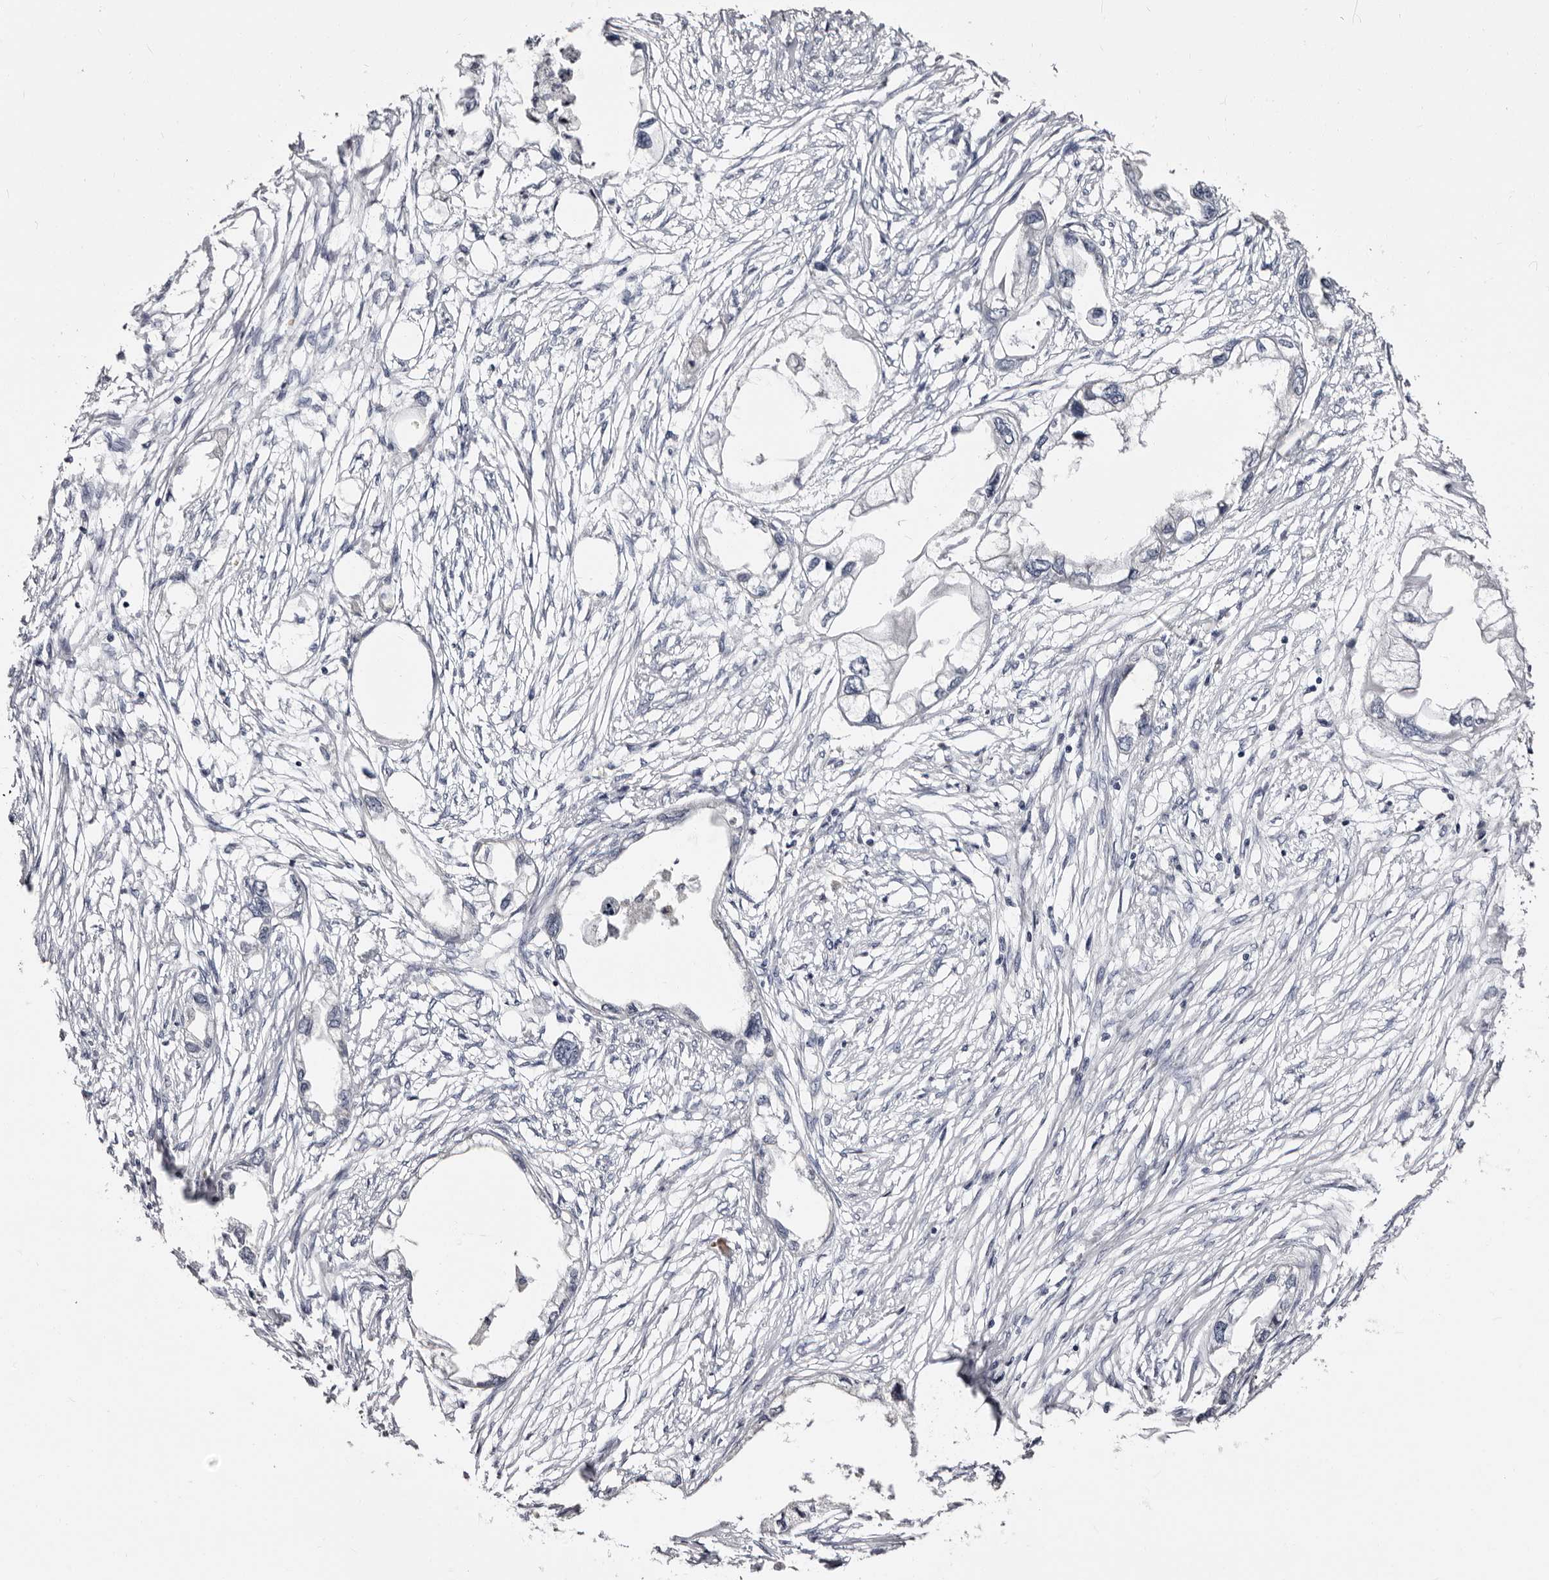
{"staining": {"intensity": "negative", "quantity": "none", "location": "none"}, "tissue": "endometrial cancer", "cell_type": "Tumor cells", "image_type": "cancer", "snomed": [{"axis": "morphology", "description": "Adenocarcinoma, NOS"}, {"axis": "morphology", "description": "Adenocarcinoma, metastatic, NOS"}, {"axis": "topography", "description": "Adipose tissue"}, {"axis": "topography", "description": "Endometrium"}], "caption": "High power microscopy histopathology image of an immunohistochemistry (IHC) micrograph of metastatic adenocarcinoma (endometrial), revealing no significant positivity in tumor cells.", "gene": "BPGM", "patient": {"sex": "female", "age": 67}}